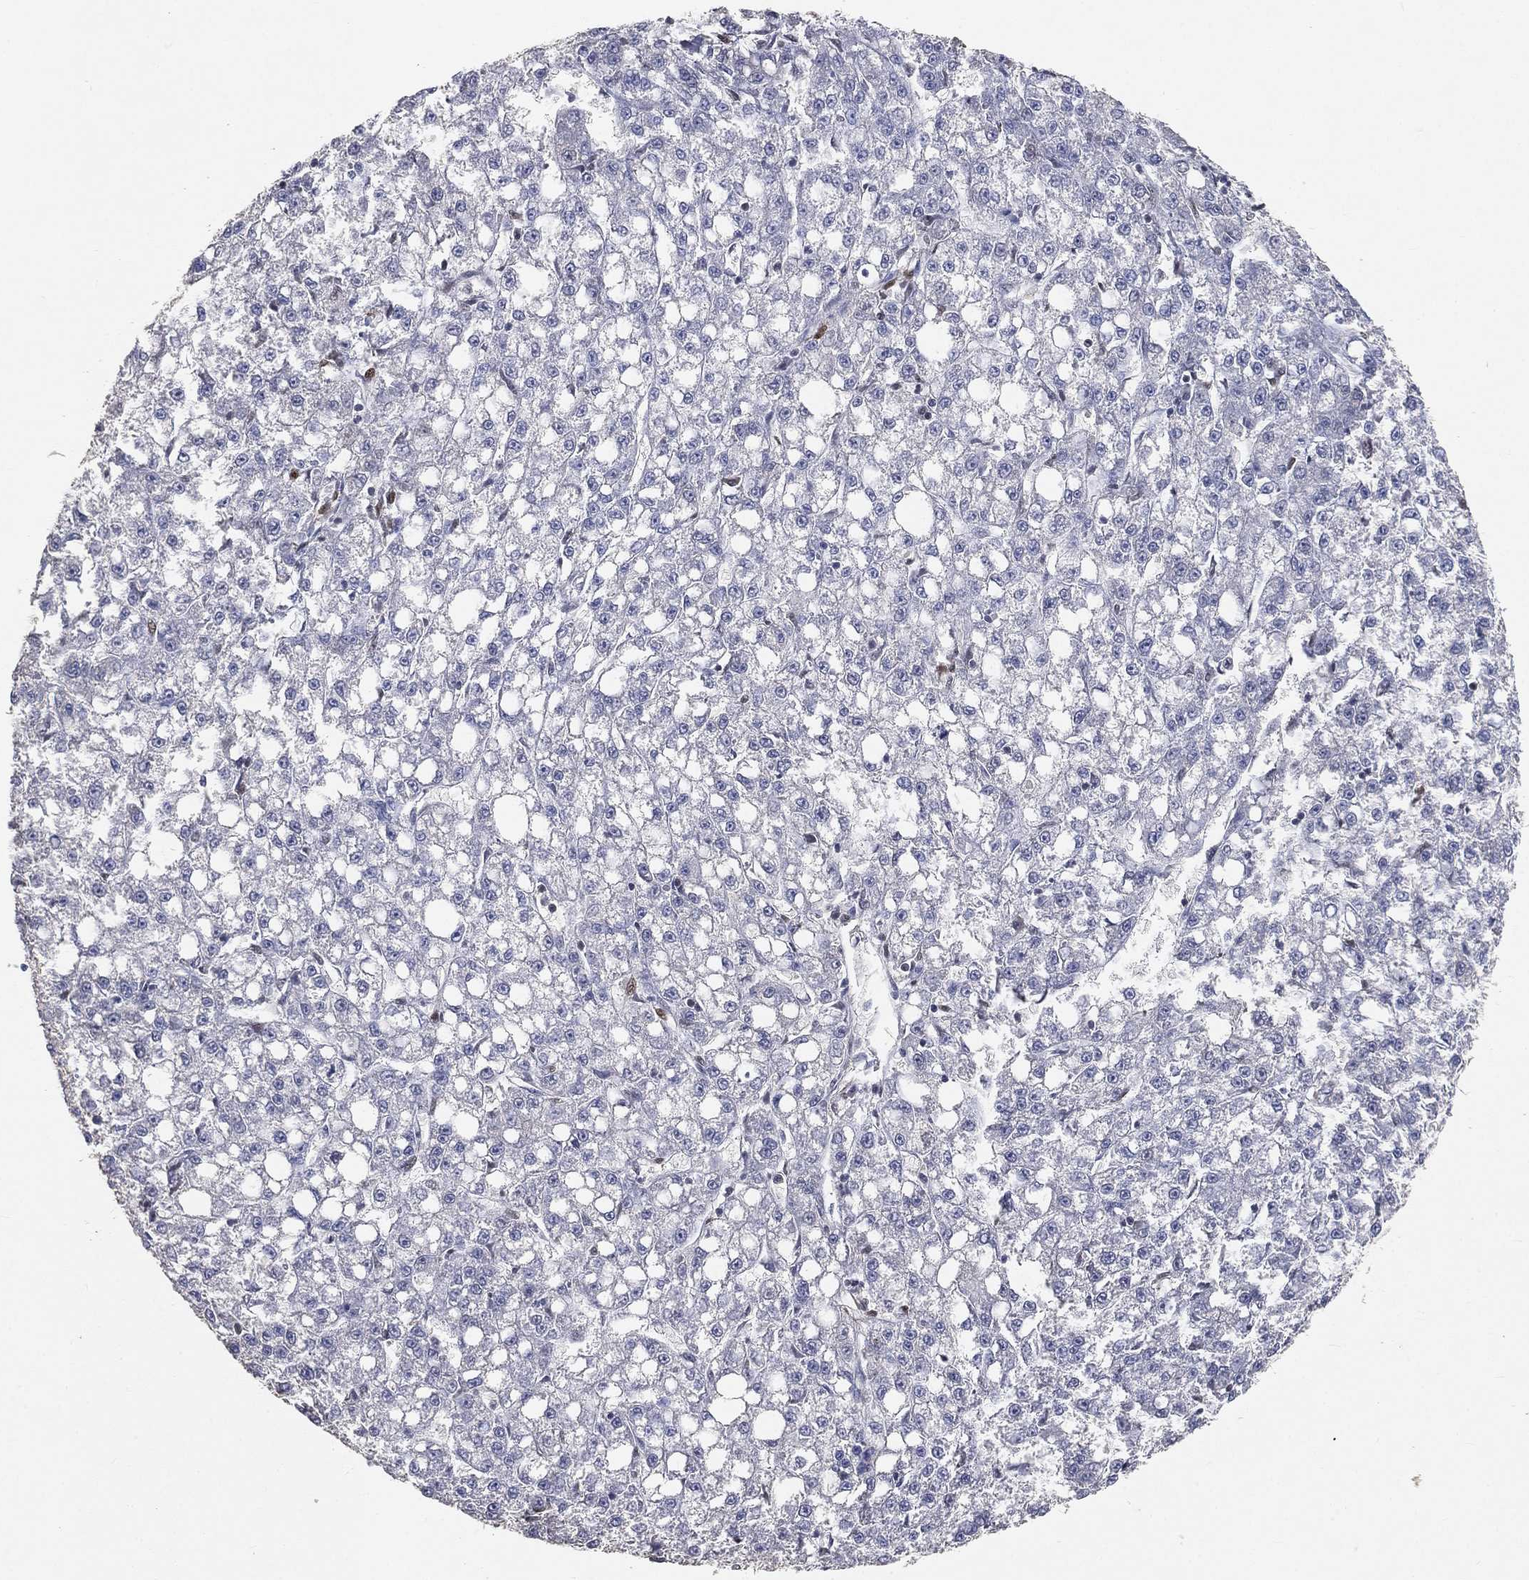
{"staining": {"intensity": "negative", "quantity": "none", "location": "none"}, "tissue": "liver cancer", "cell_type": "Tumor cells", "image_type": "cancer", "snomed": [{"axis": "morphology", "description": "Carcinoma, Hepatocellular, NOS"}, {"axis": "topography", "description": "Liver"}], "caption": "An immunohistochemistry histopathology image of hepatocellular carcinoma (liver) is shown. There is no staining in tumor cells of hepatocellular carcinoma (liver). The staining is performed using DAB brown chromogen with nuclei counter-stained in using hematoxylin.", "gene": "CRTC3", "patient": {"sex": "female", "age": 65}}